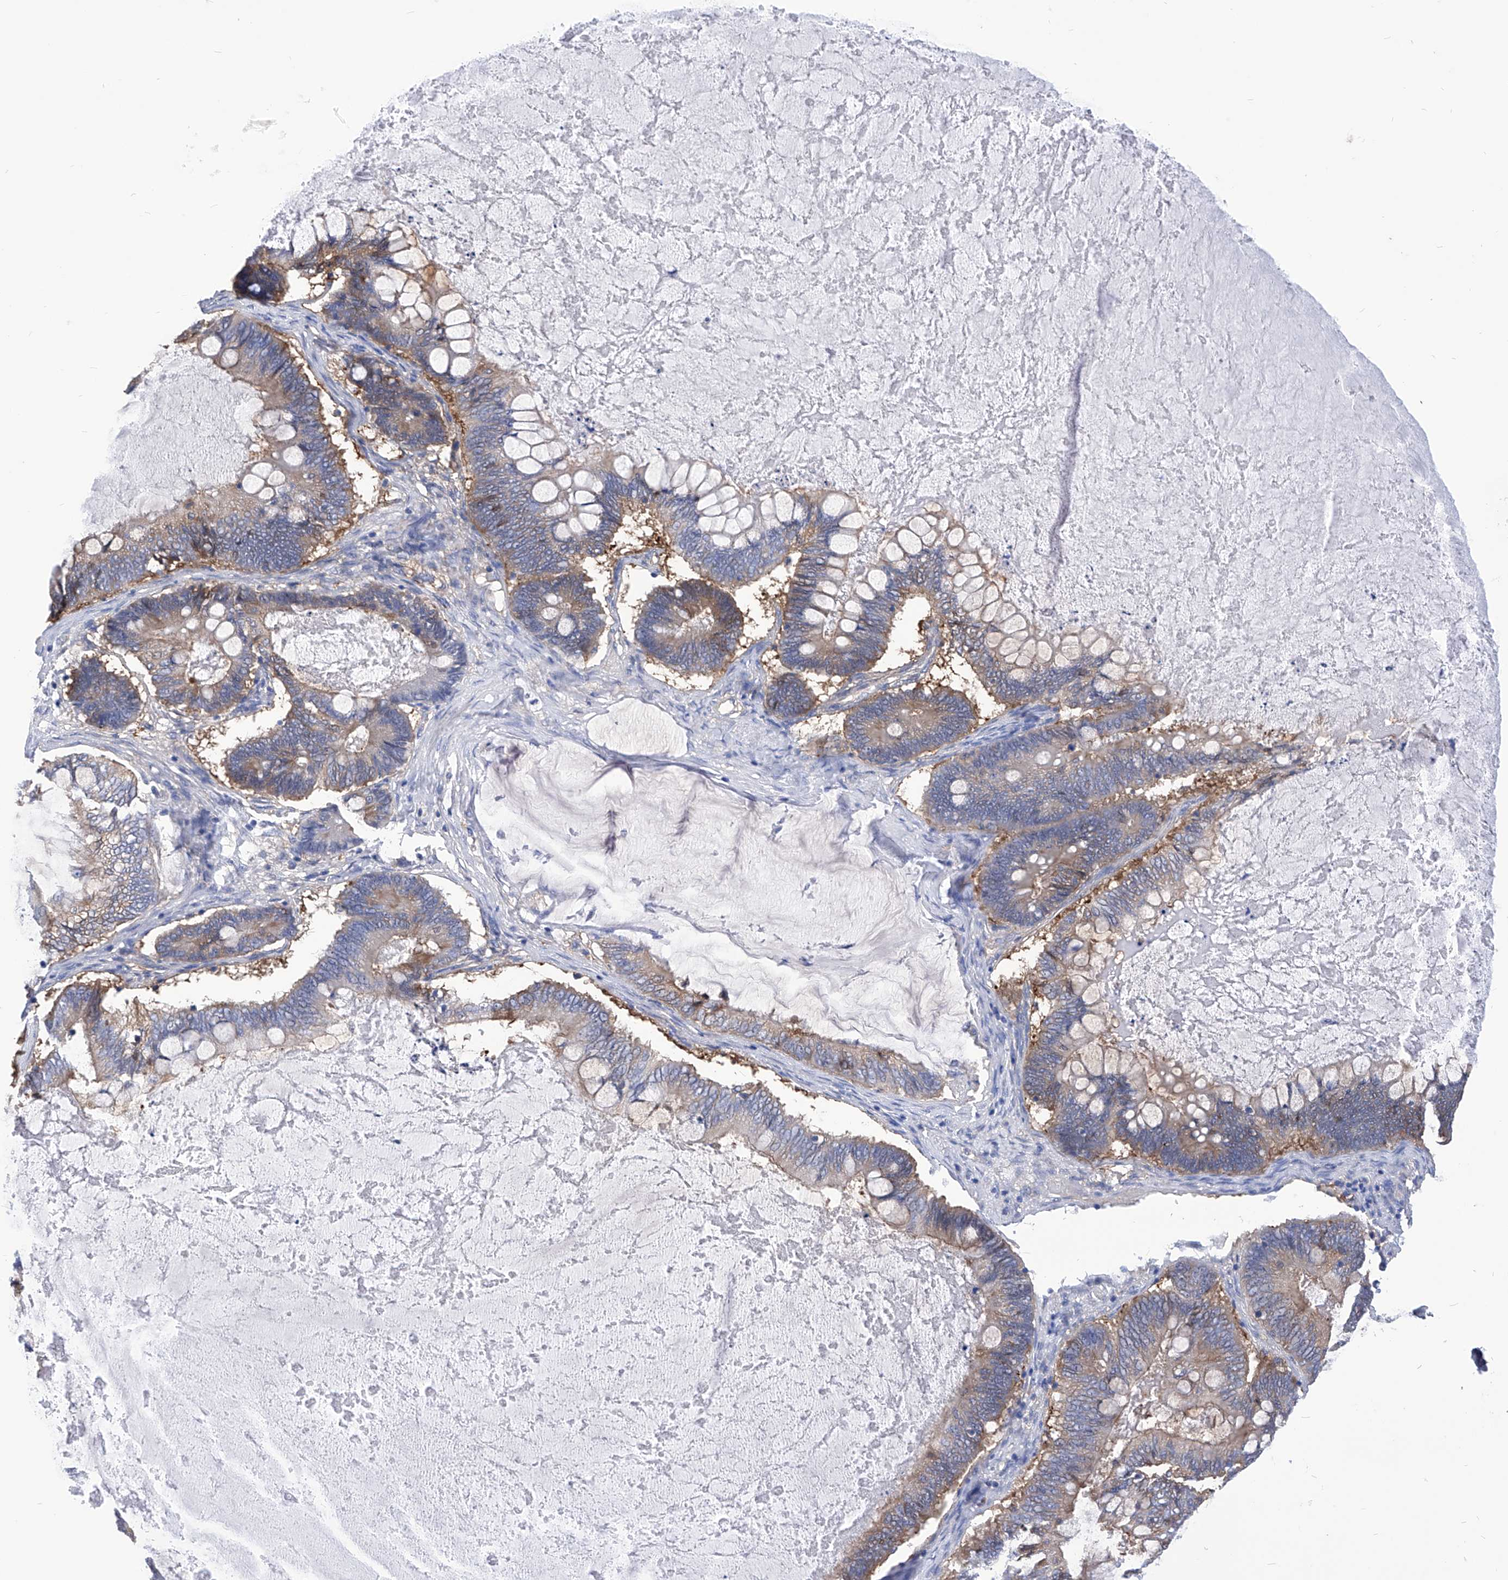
{"staining": {"intensity": "moderate", "quantity": "25%-75%", "location": "cytoplasmic/membranous"}, "tissue": "ovarian cancer", "cell_type": "Tumor cells", "image_type": "cancer", "snomed": [{"axis": "morphology", "description": "Cystadenocarcinoma, mucinous, NOS"}, {"axis": "topography", "description": "Ovary"}], "caption": "Immunohistochemical staining of ovarian mucinous cystadenocarcinoma shows moderate cytoplasmic/membranous protein positivity in about 25%-75% of tumor cells. (Stains: DAB (3,3'-diaminobenzidine) in brown, nuclei in blue, Microscopy: brightfield microscopy at high magnification).", "gene": "XPNPEP1", "patient": {"sex": "female", "age": 61}}